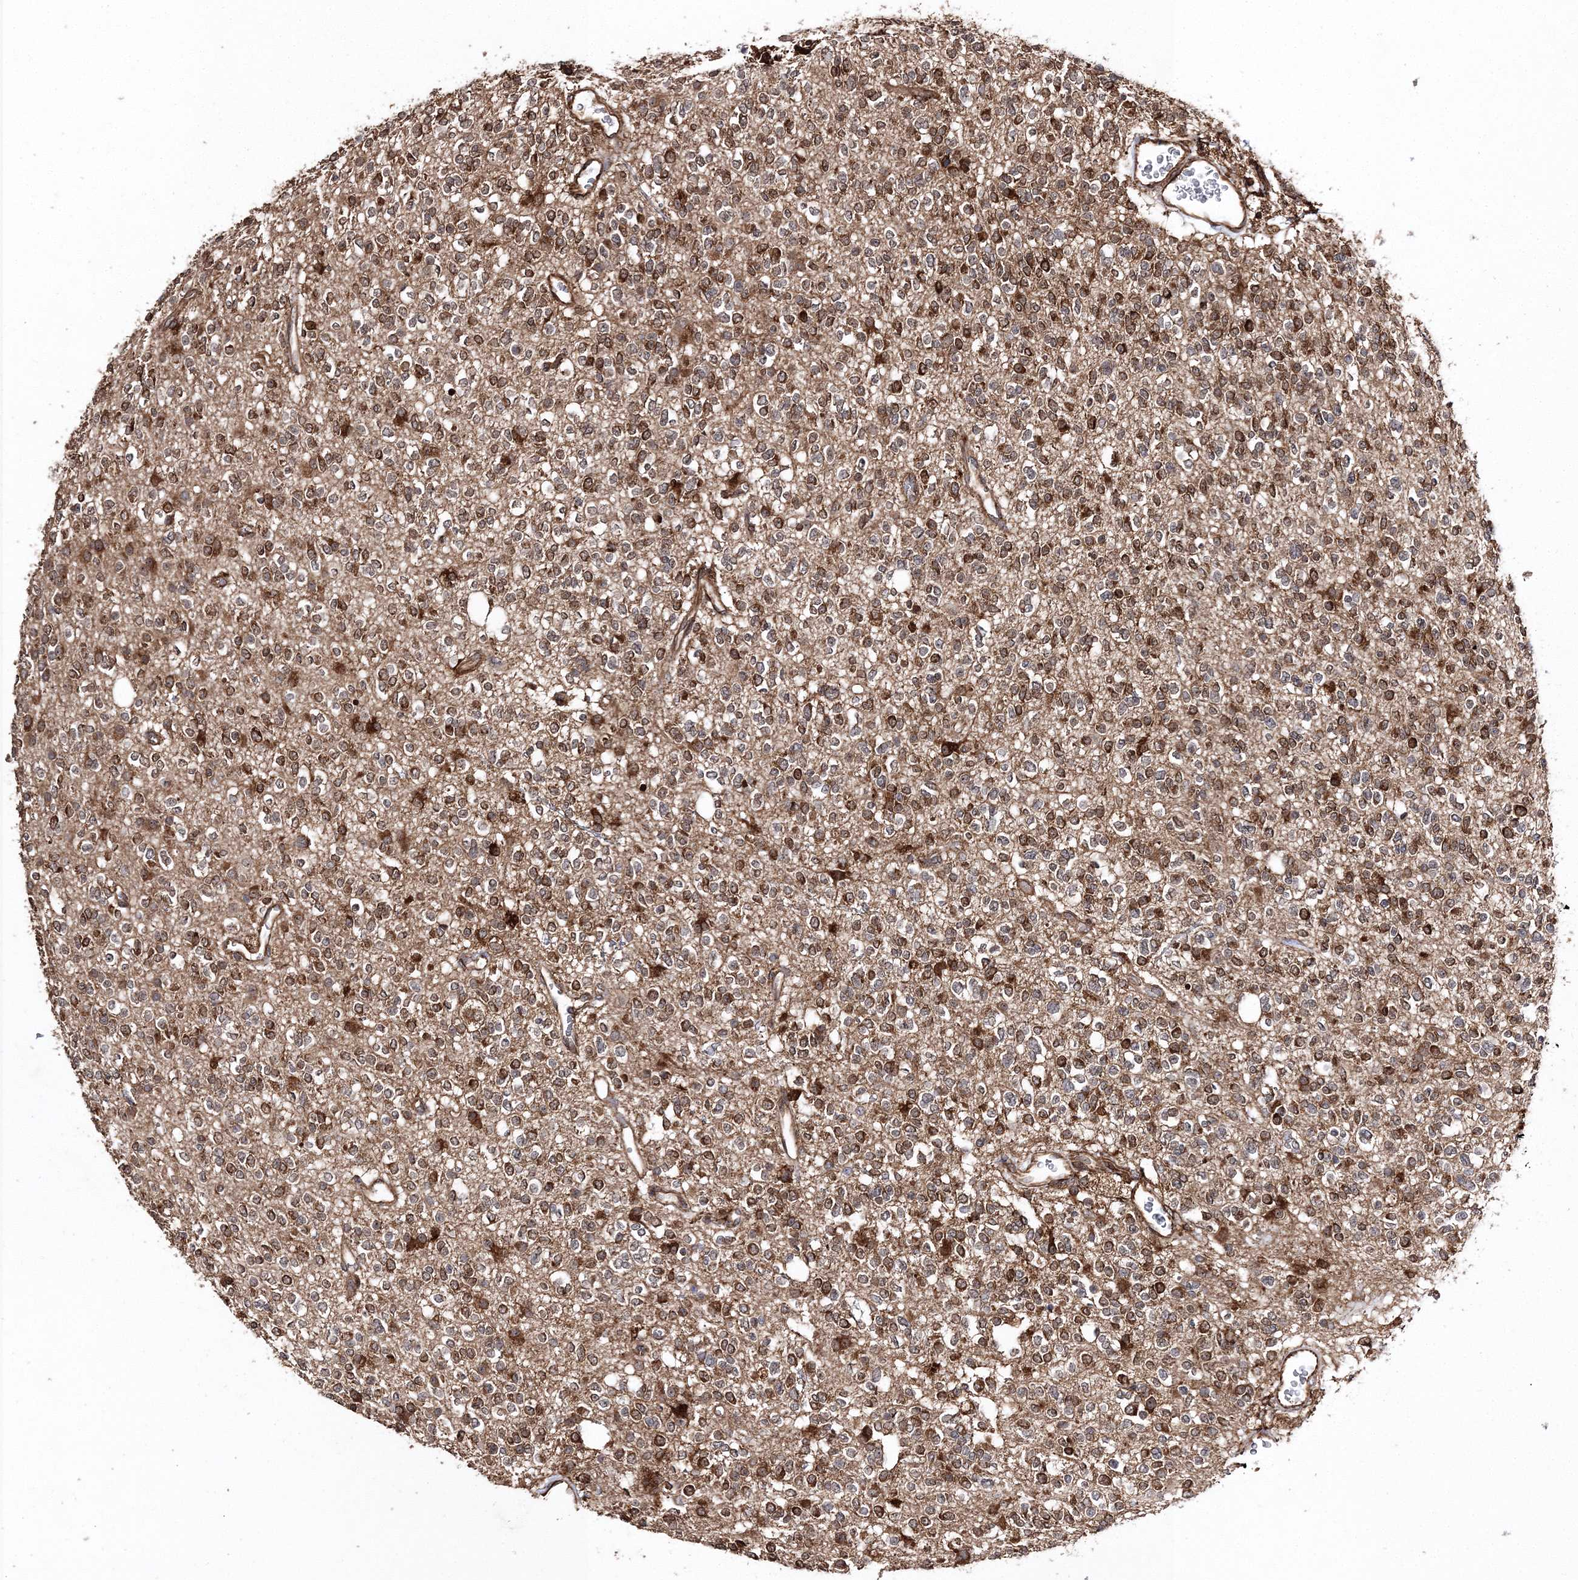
{"staining": {"intensity": "moderate", "quantity": ">75%", "location": "cytoplasmic/membranous"}, "tissue": "glioma", "cell_type": "Tumor cells", "image_type": "cancer", "snomed": [{"axis": "morphology", "description": "Glioma, malignant, High grade"}, {"axis": "topography", "description": "Brain"}], "caption": "A histopathology image of malignant glioma (high-grade) stained for a protein shows moderate cytoplasmic/membranous brown staining in tumor cells.", "gene": "SCRN3", "patient": {"sex": "male", "age": 34}}